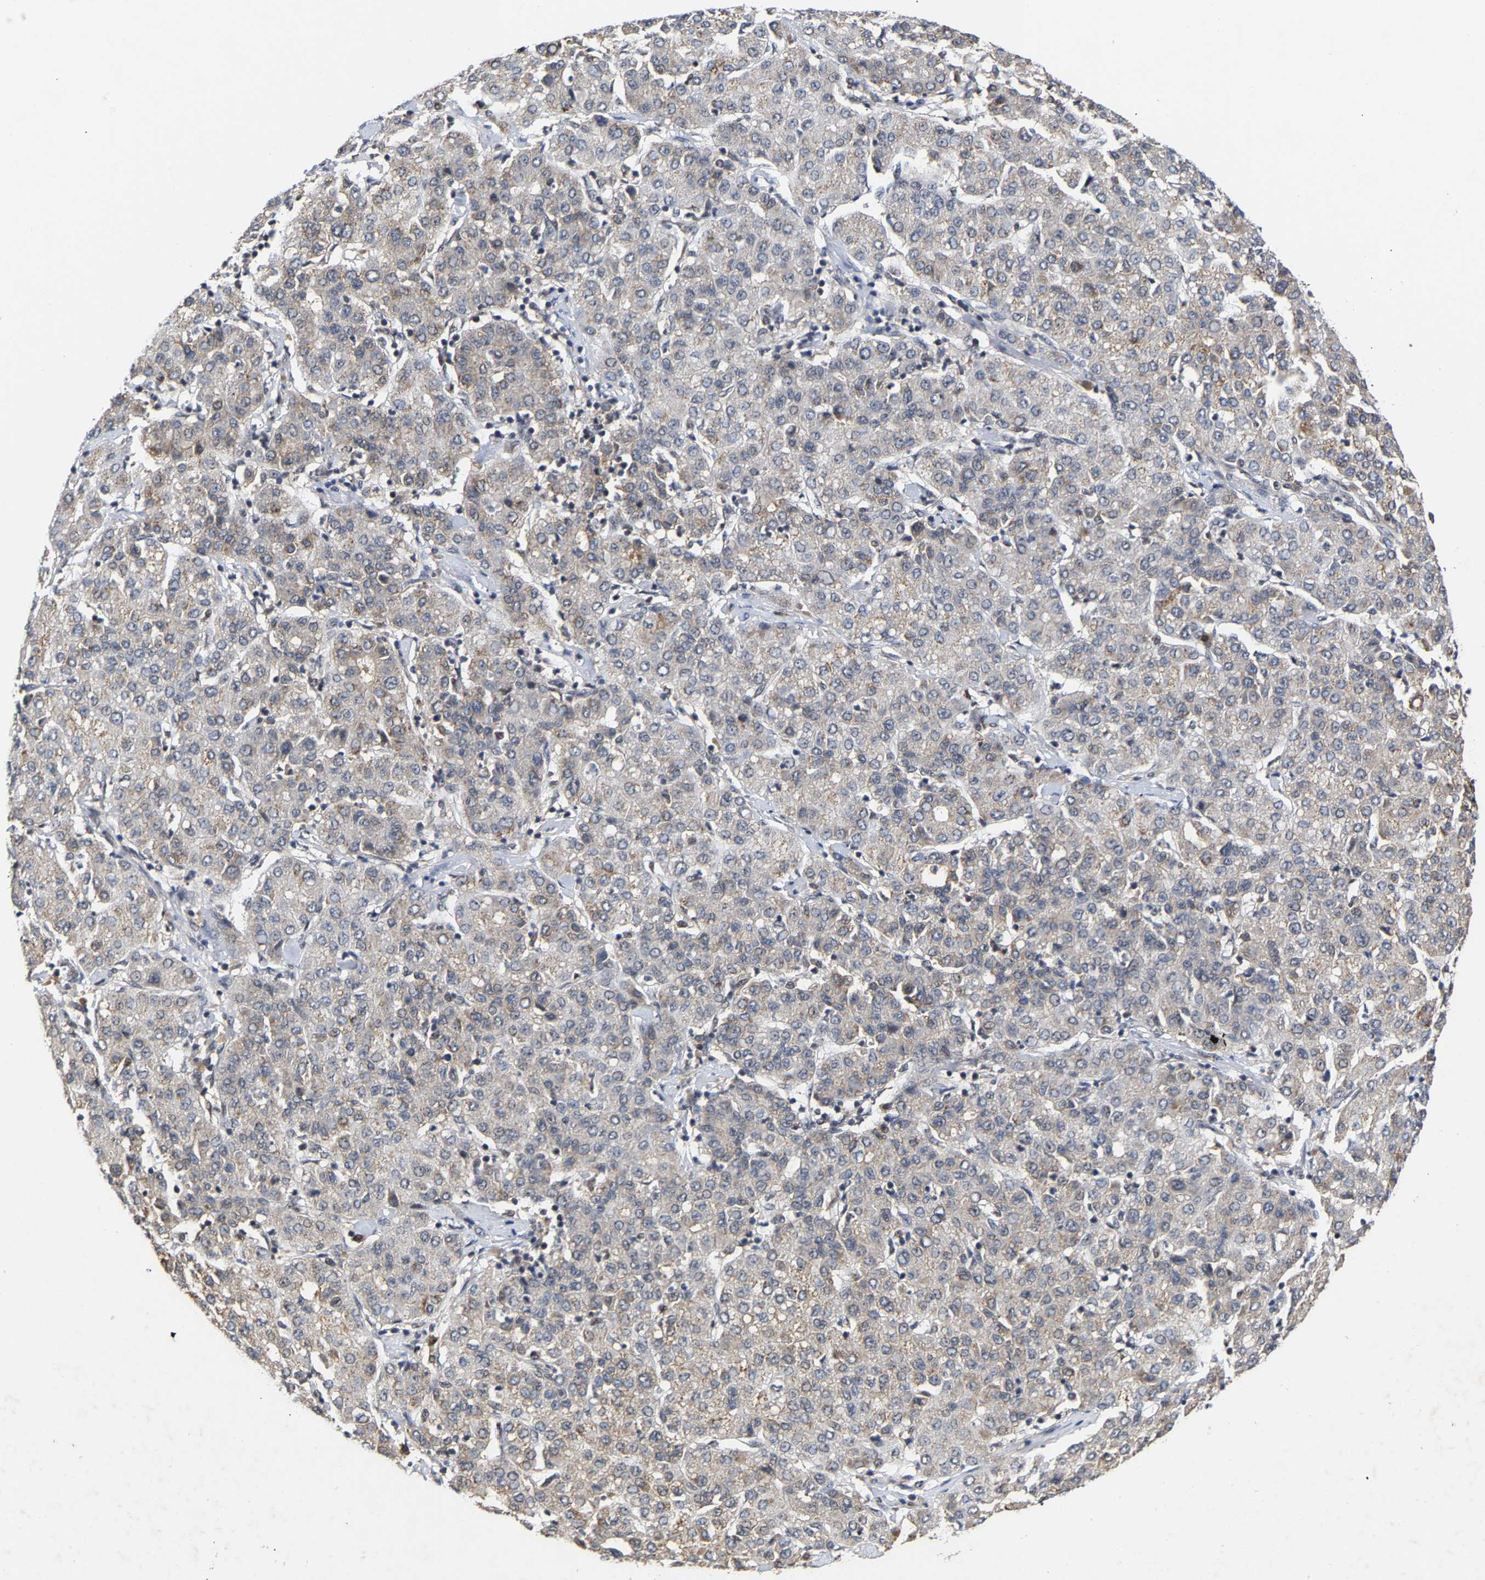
{"staining": {"intensity": "weak", "quantity": "<25%", "location": "cytoplasmic/membranous"}, "tissue": "liver cancer", "cell_type": "Tumor cells", "image_type": "cancer", "snomed": [{"axis": "morphology", "description": "Carcinoma, Hepatocellular, NOS"}, {"axis": "topography", "description": "Liver"}], "caption": "IHC of human liver hepatocellular carcinoma demonstrates no expression in tumor cells. (Brightfield microscopy of DAB immunohistochemistry (IHC) at high magnification).", "gene": "CLIP2", "patient": {"sex": "male", "age": 65}}